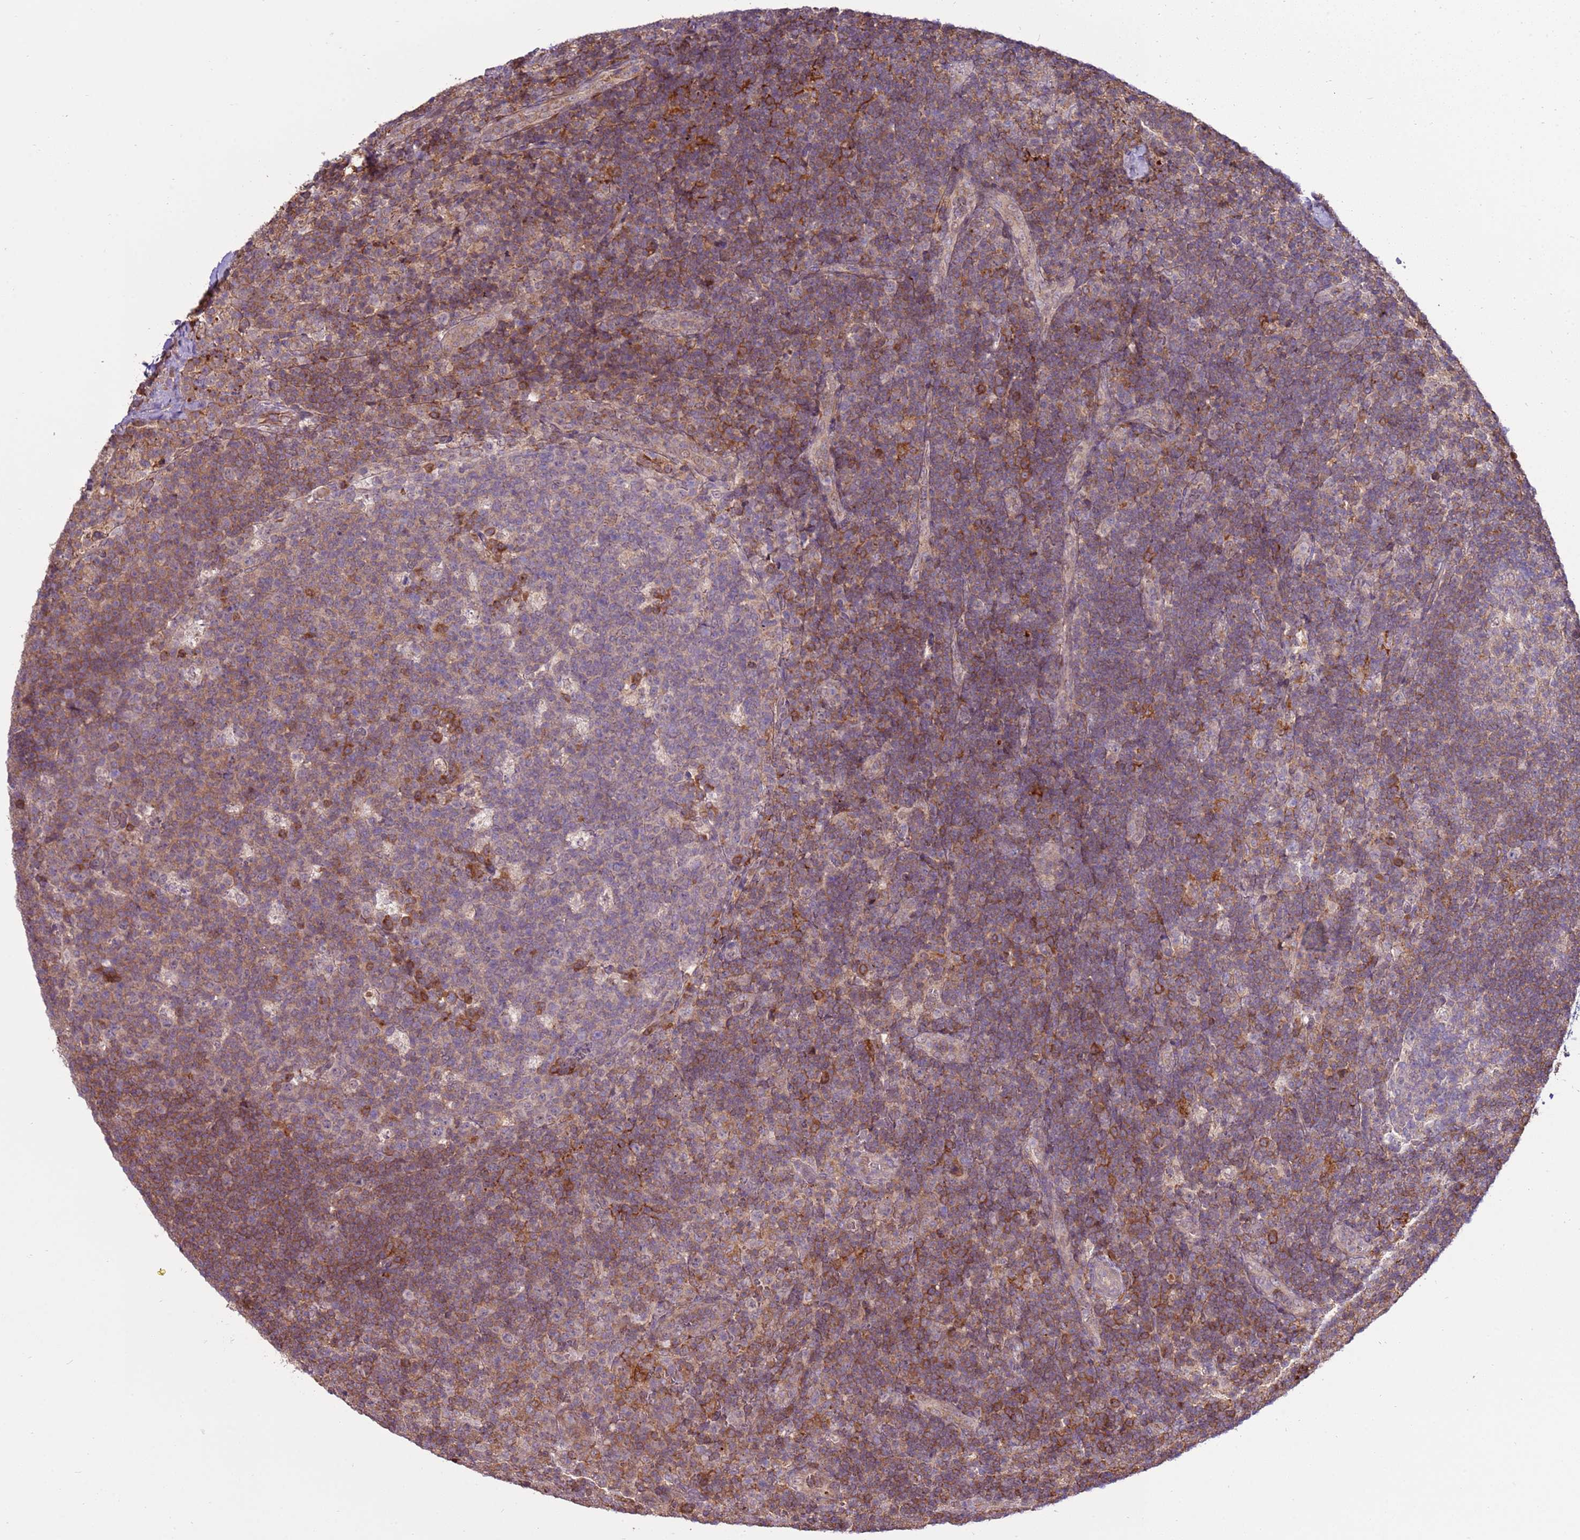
{"staining": {"intensity": "strong", "quantity": "<25%", "location": "cytoplasmic/membranous"}, "tissue": "lymph node", "cell_type": "Germinal center cells", "image_type": "normal", "snomed": [{"axis": "morphology", "description": "Normal tissue, NOS"}, {"axis": "topography", "description": "Lymph node"}], "caption": "About <25% of germinal center cells in benign lymph node demonstrate strong cytoplasmic/membranous protein positivity as visualized by brown immunohistochemical staining.", "gene": "ZNF624", "patient": {"sex": "female", "age": 31}}